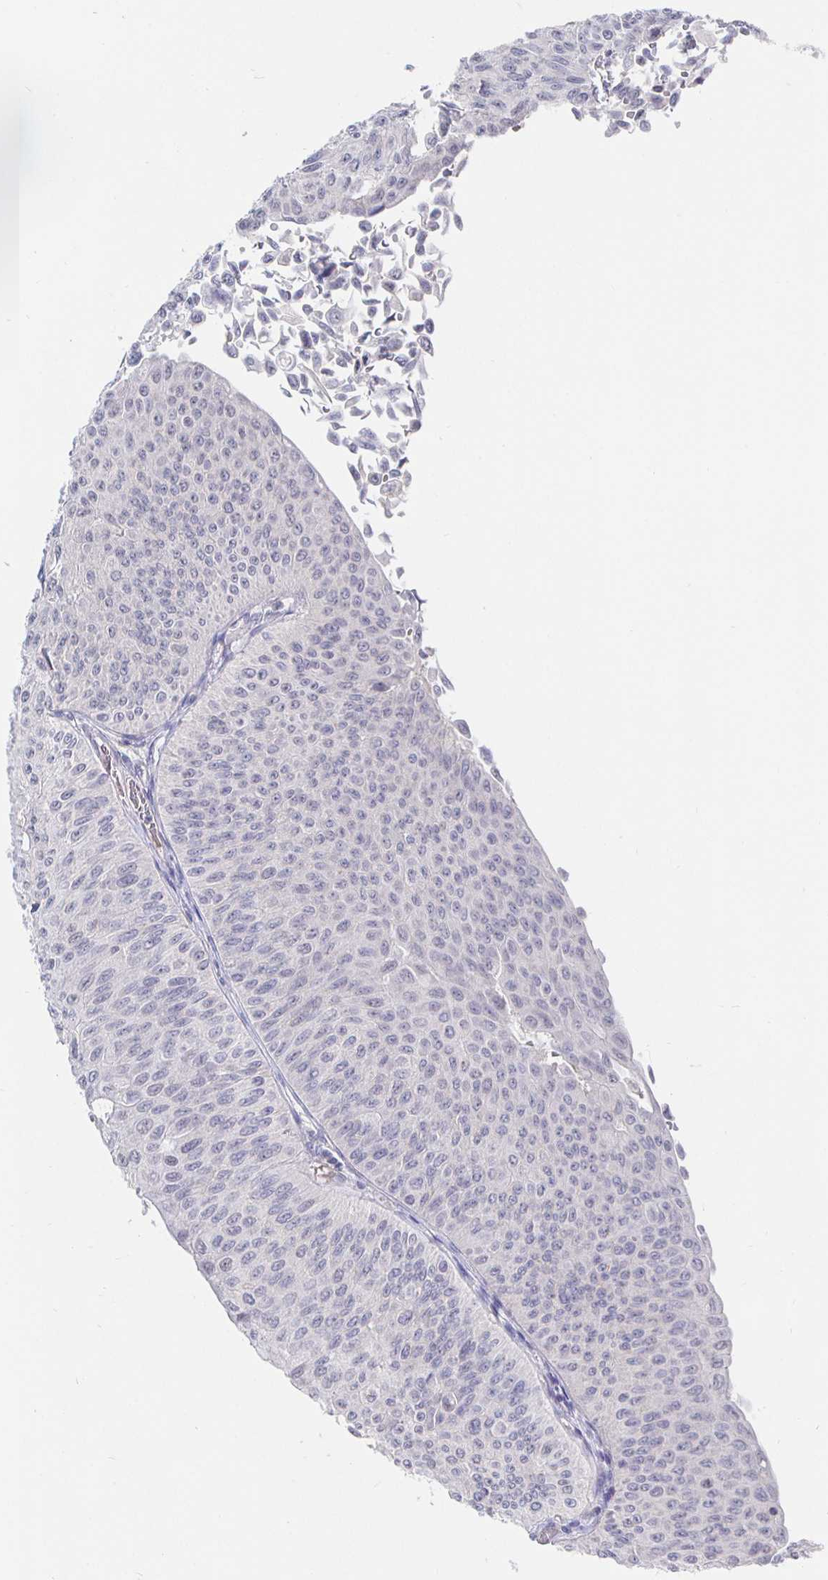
{"staining": {"intensity": "negative", "quantity": "none", "location": "none"}, "tissue": "urothelial cancer", "cell_type": "Tumor cells", "image_type": "cancer", "snomed": [{"axis": "morphology", "description": "Urothelial carcinoma, NOS"}, {"axis": "topography", "description": "Urinary bladder"}], "caption": "A high-resolution histopathology image shows immunohistochemistry staining of transitional cell carcinoma, which demonstrates no significant expression in tumor cells. (DAB (3,3'-diaminobenzidine) immunohistochemistry visualized using brightfield microscopy, high magnification).", "gene": "LRRC23", "patient": {"sex": "male", "age": 59}}